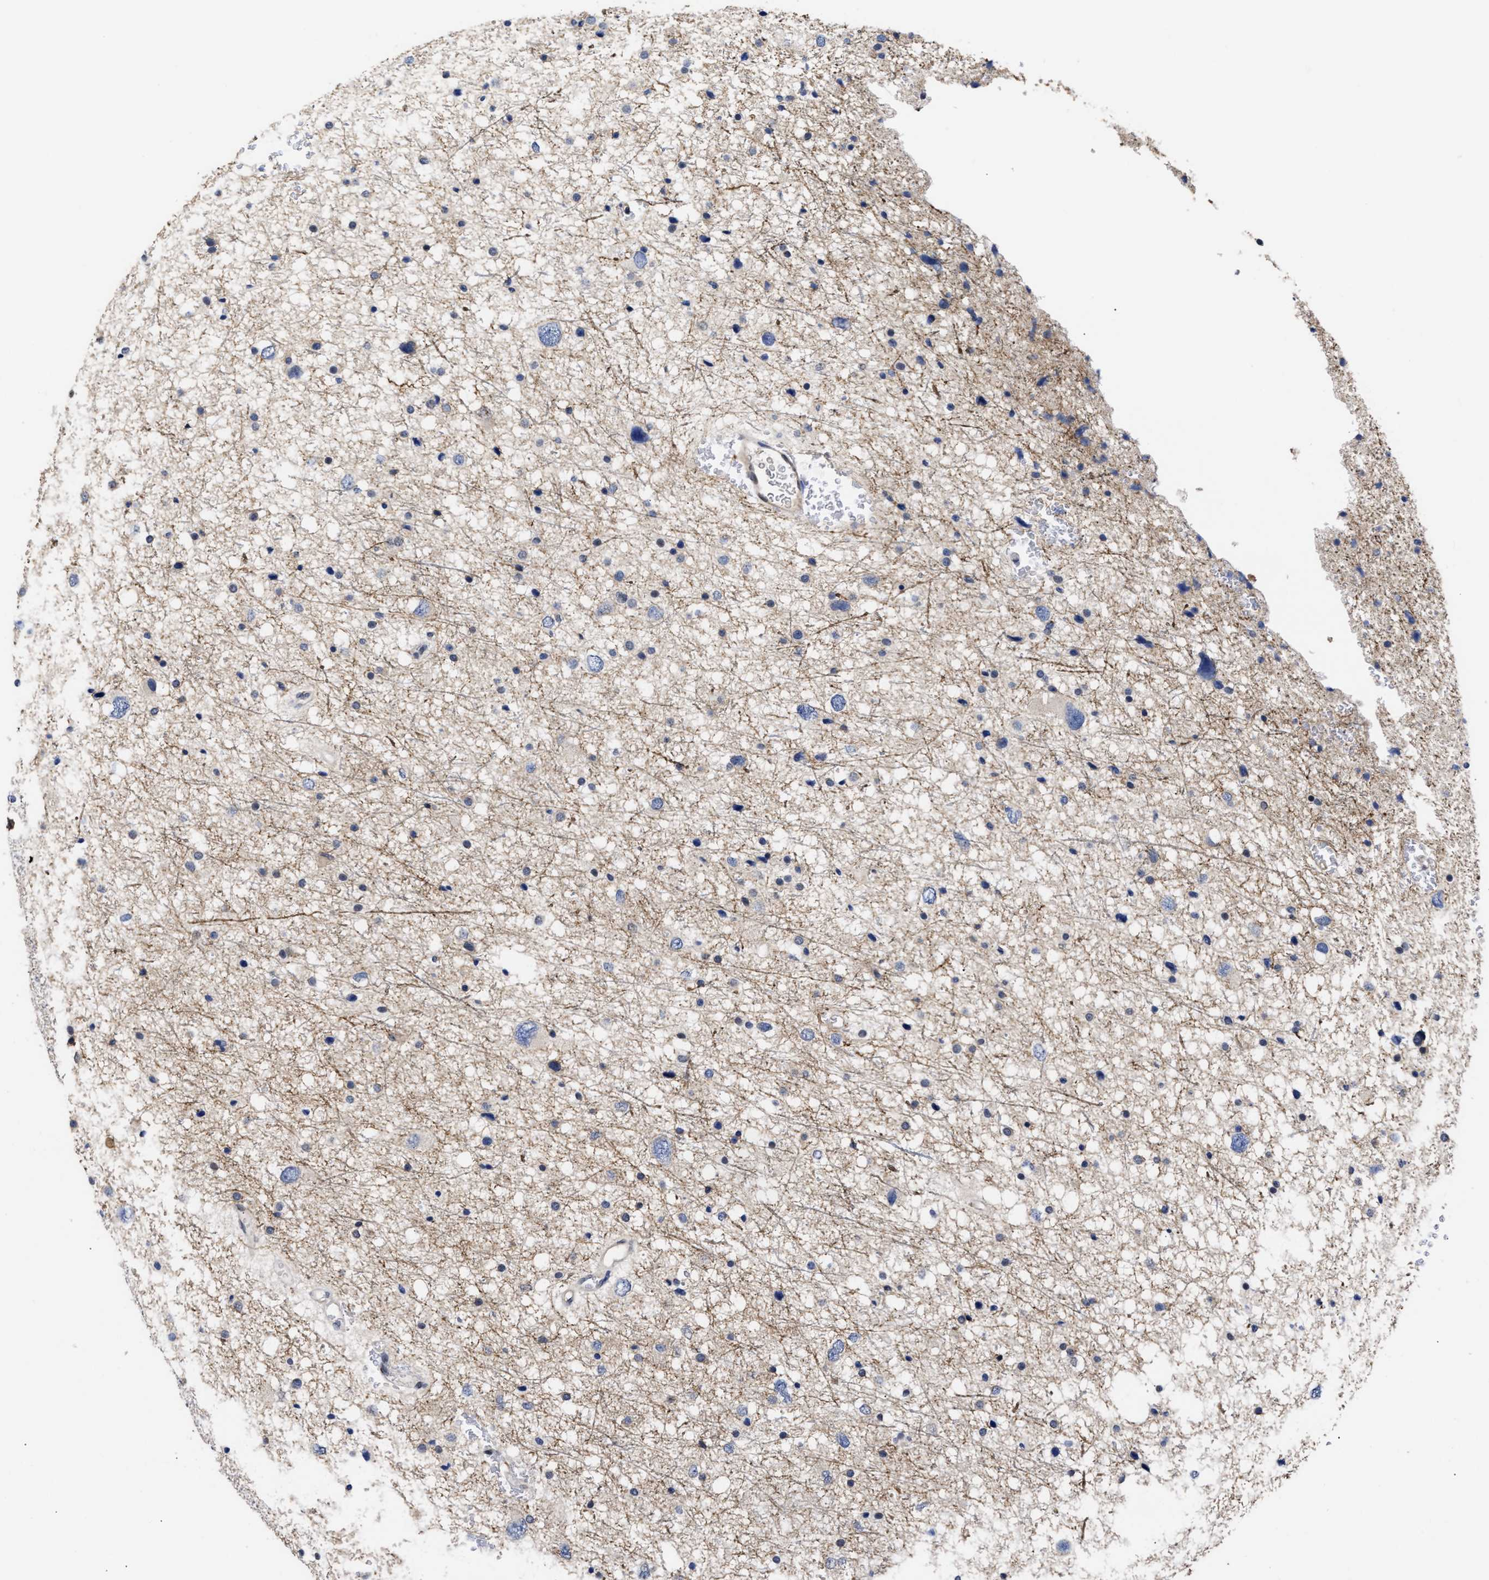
{"staining": {"intensity": "negative", "quantity": "none", "location": "none"}, "tissue": "glioma", "cell_type": "Tumor cells", "image_type": "cancer", "snomed": [{"axis": "morphology", "description": "Glioma, malignant, Low grade"}, {"axis": "topography", "description": "Brain"}], "caption": "Immunohistochemistry (IHC) image of malignant low-grade glioma stained for a protein (brown), which exhibits no positivity in tumor cells.", "gene": "AHNAK2", "patient": {"sex": "female", "age": 37}}